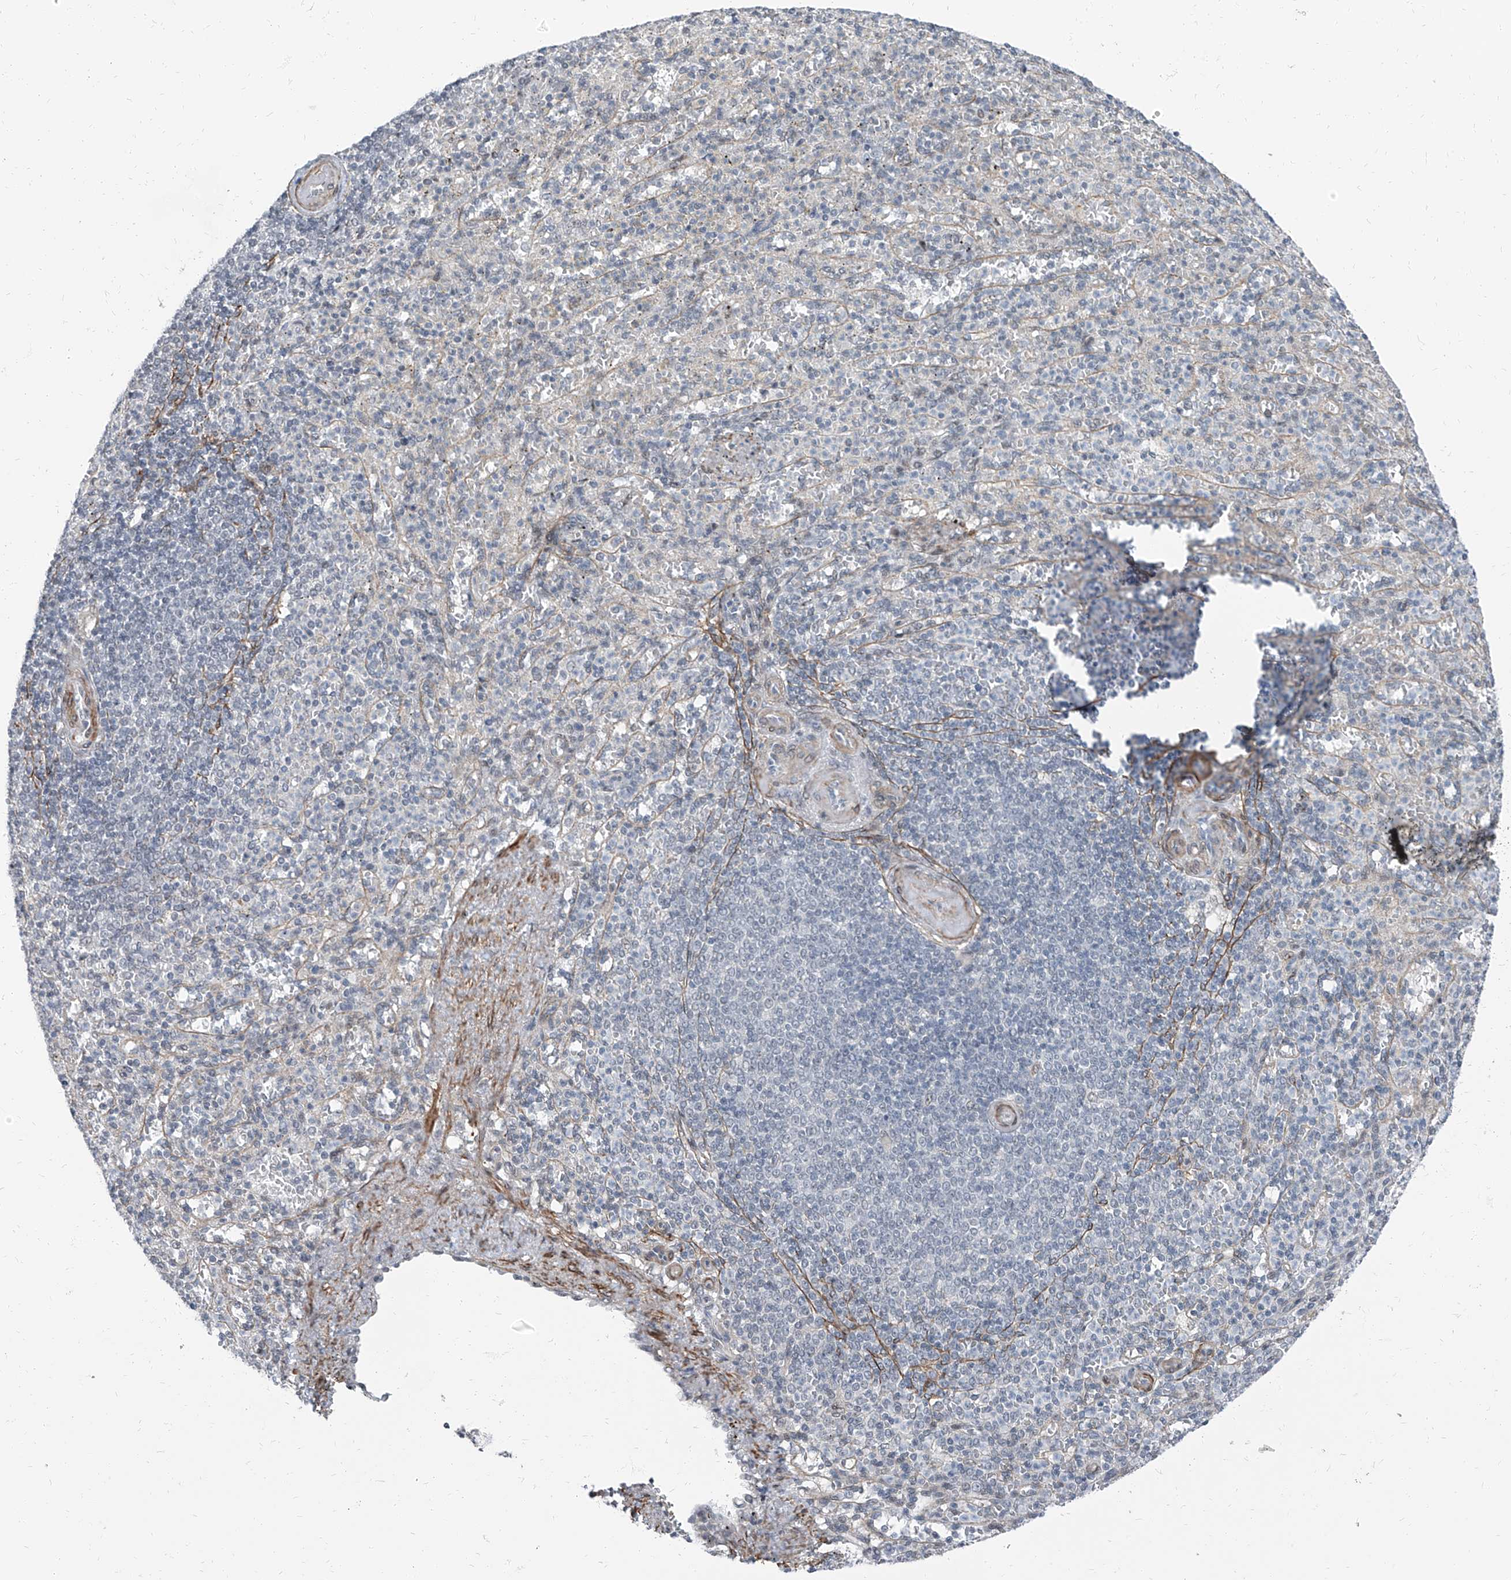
{"staining": {"intensity": "negative", "quantity": "none", "location": "none"}, "tissue": "spleen", "cell_type": "Cells in red pulp", "image_type": "normal", "snomed": [{"axis": "morphology", "description": "Normal tissue, NOS"}, {"axis": "topography", "description": "Spleen"}], "caption": "An immunohistochemistry (IHC) image of unremarkable spleen is shown. There is no staining in cells in red pulp of spleen. (DAB (3,3'-diaminobenzidine) IHC visualized using brightfield microscopy, high magnification).", "gene": "TXLNB", "patient": {"sex": "female", "age": 74}}